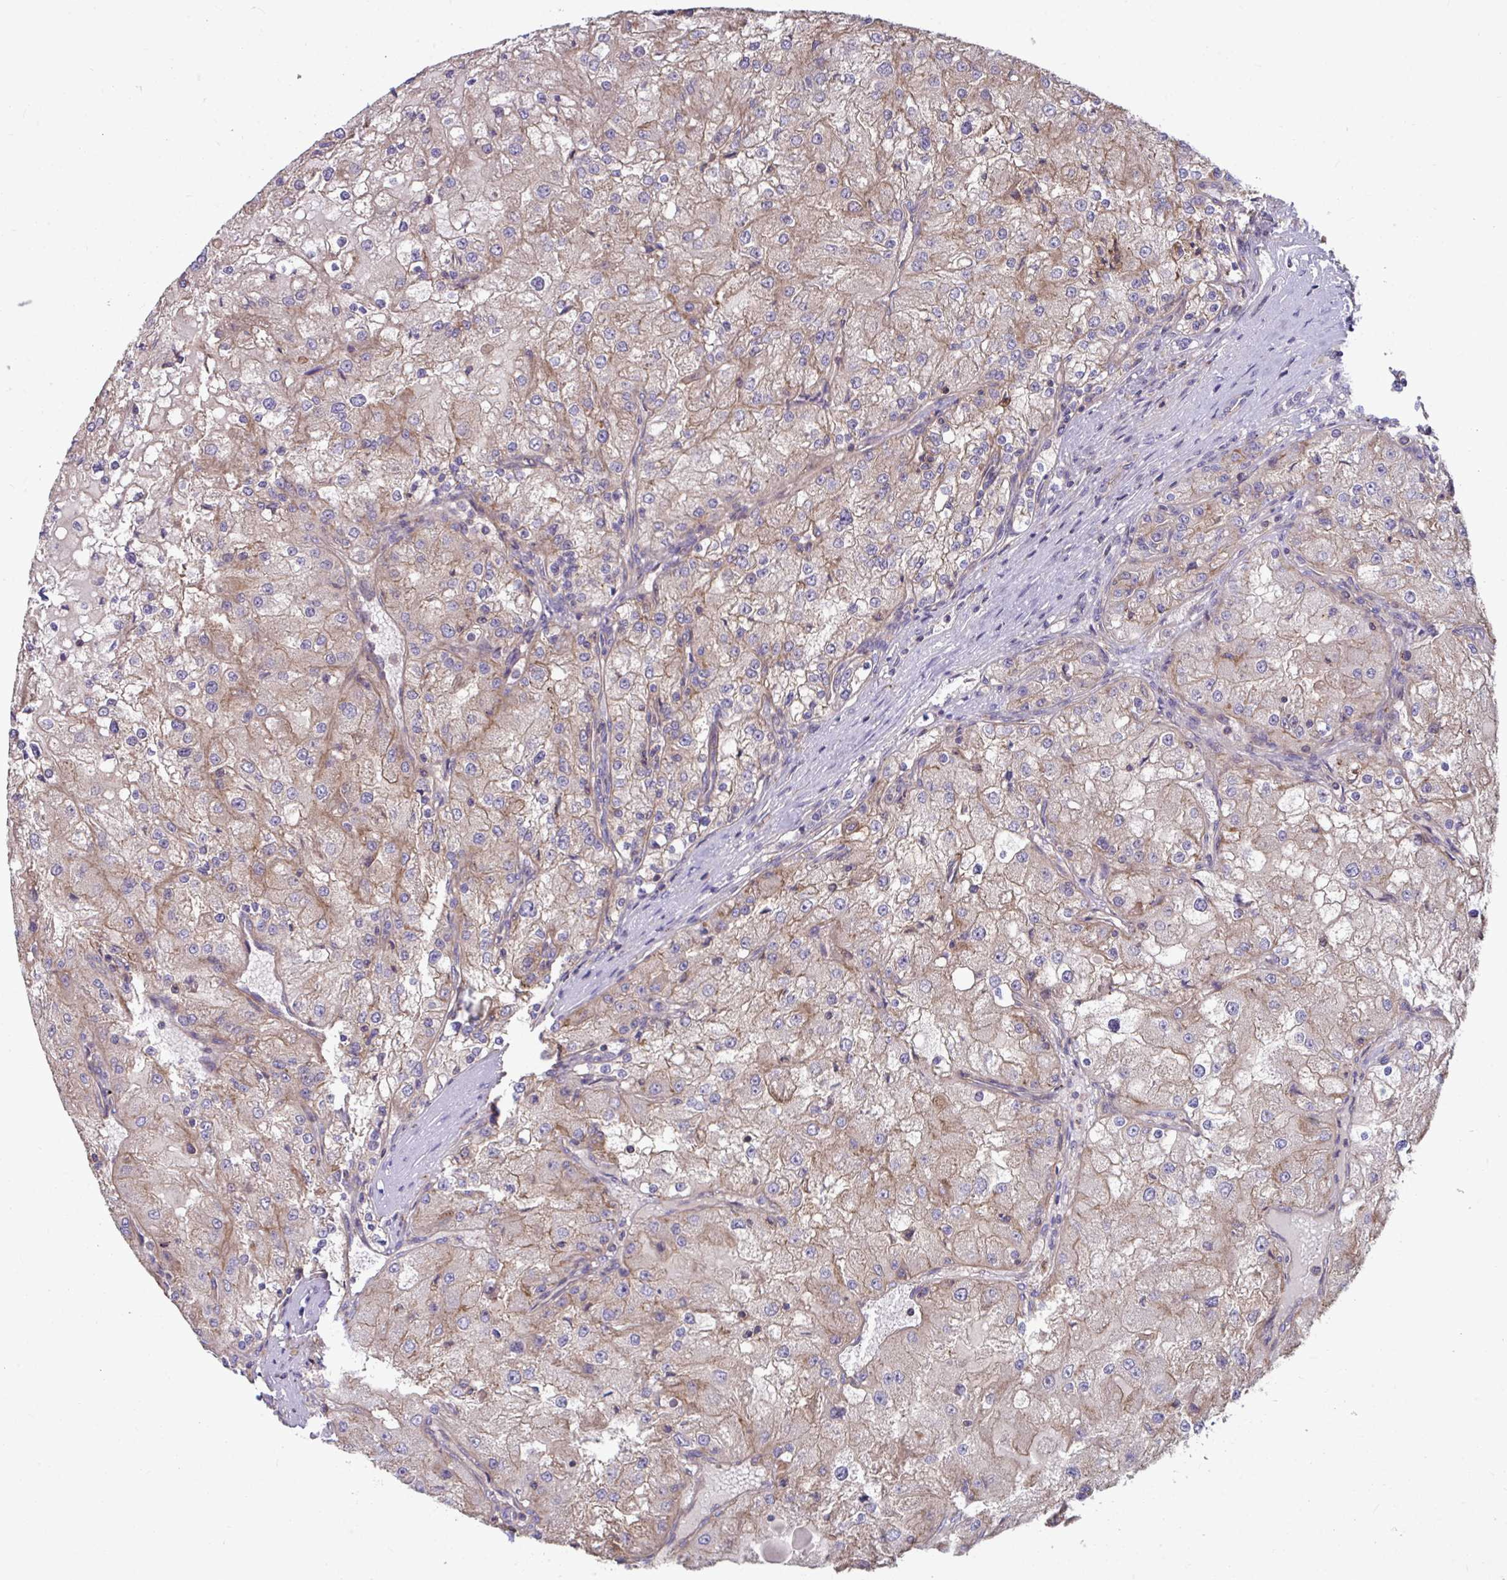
{"staining": {"intensity": "moderate", "quantity": "25%-75%", "location": "cytoplasmic/membranous"}, "tissue": "renal cancer", "cell_type": "Tumor cells", "image_type": "cancer", "snomed": [{"axis": "morphology", "description": "Adenocarcinoma, NOS"}, {"axis": "topography", "description": "Kidney"}], "caption": "The micrograph displays staining of renal adenocarcinoma, revealing moderate cytoplasmic/membranous protein positivity (brown color) within tumor cells.", "gene": "IST1", "patient": {"sex": "female", "age": 74}}